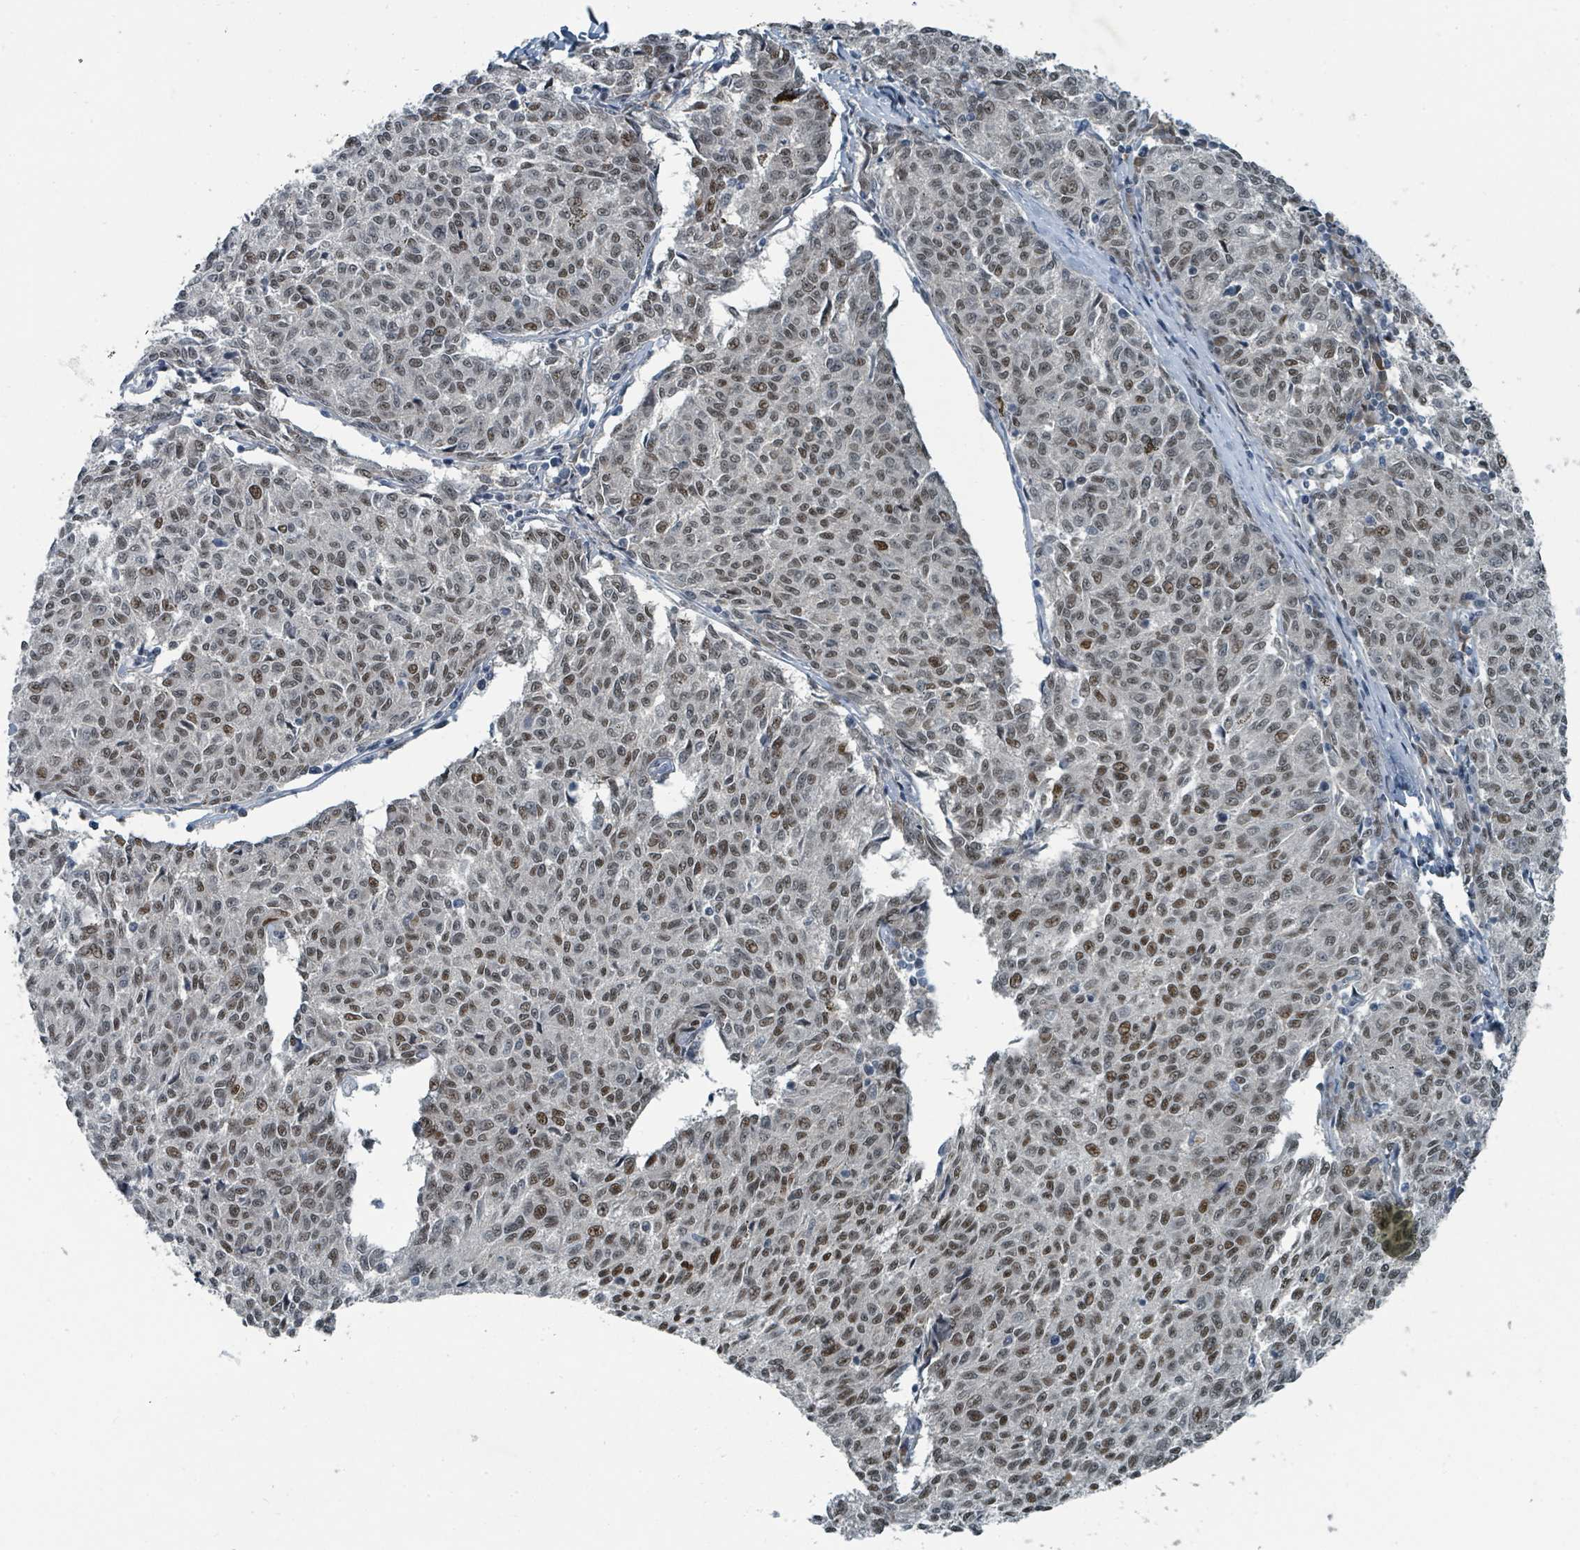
{"staining": {"intensity": "strong", "quantity": ">75%", "location": "nuclear"}, "tissue": "melanoma", "cell_type": "Tumor cells", "image_type": "cancer", "snomed": [{"axis": "morphology", "description": "Malignant melanoma, NOS"}, {"axis": "topography", "description": "Skin"}], "caption": "A high amount of strong nuclear staining is seen in about >75% of tumor cells in melanoma tissue. Using DAB (3,3'-diaminobenzidine) (brown) and hematoxylin (blue) stains, captured at high magnification using brightfield microscopy.", "gene": "UCK1", "patient": {"sex": "female", "age": 72}}